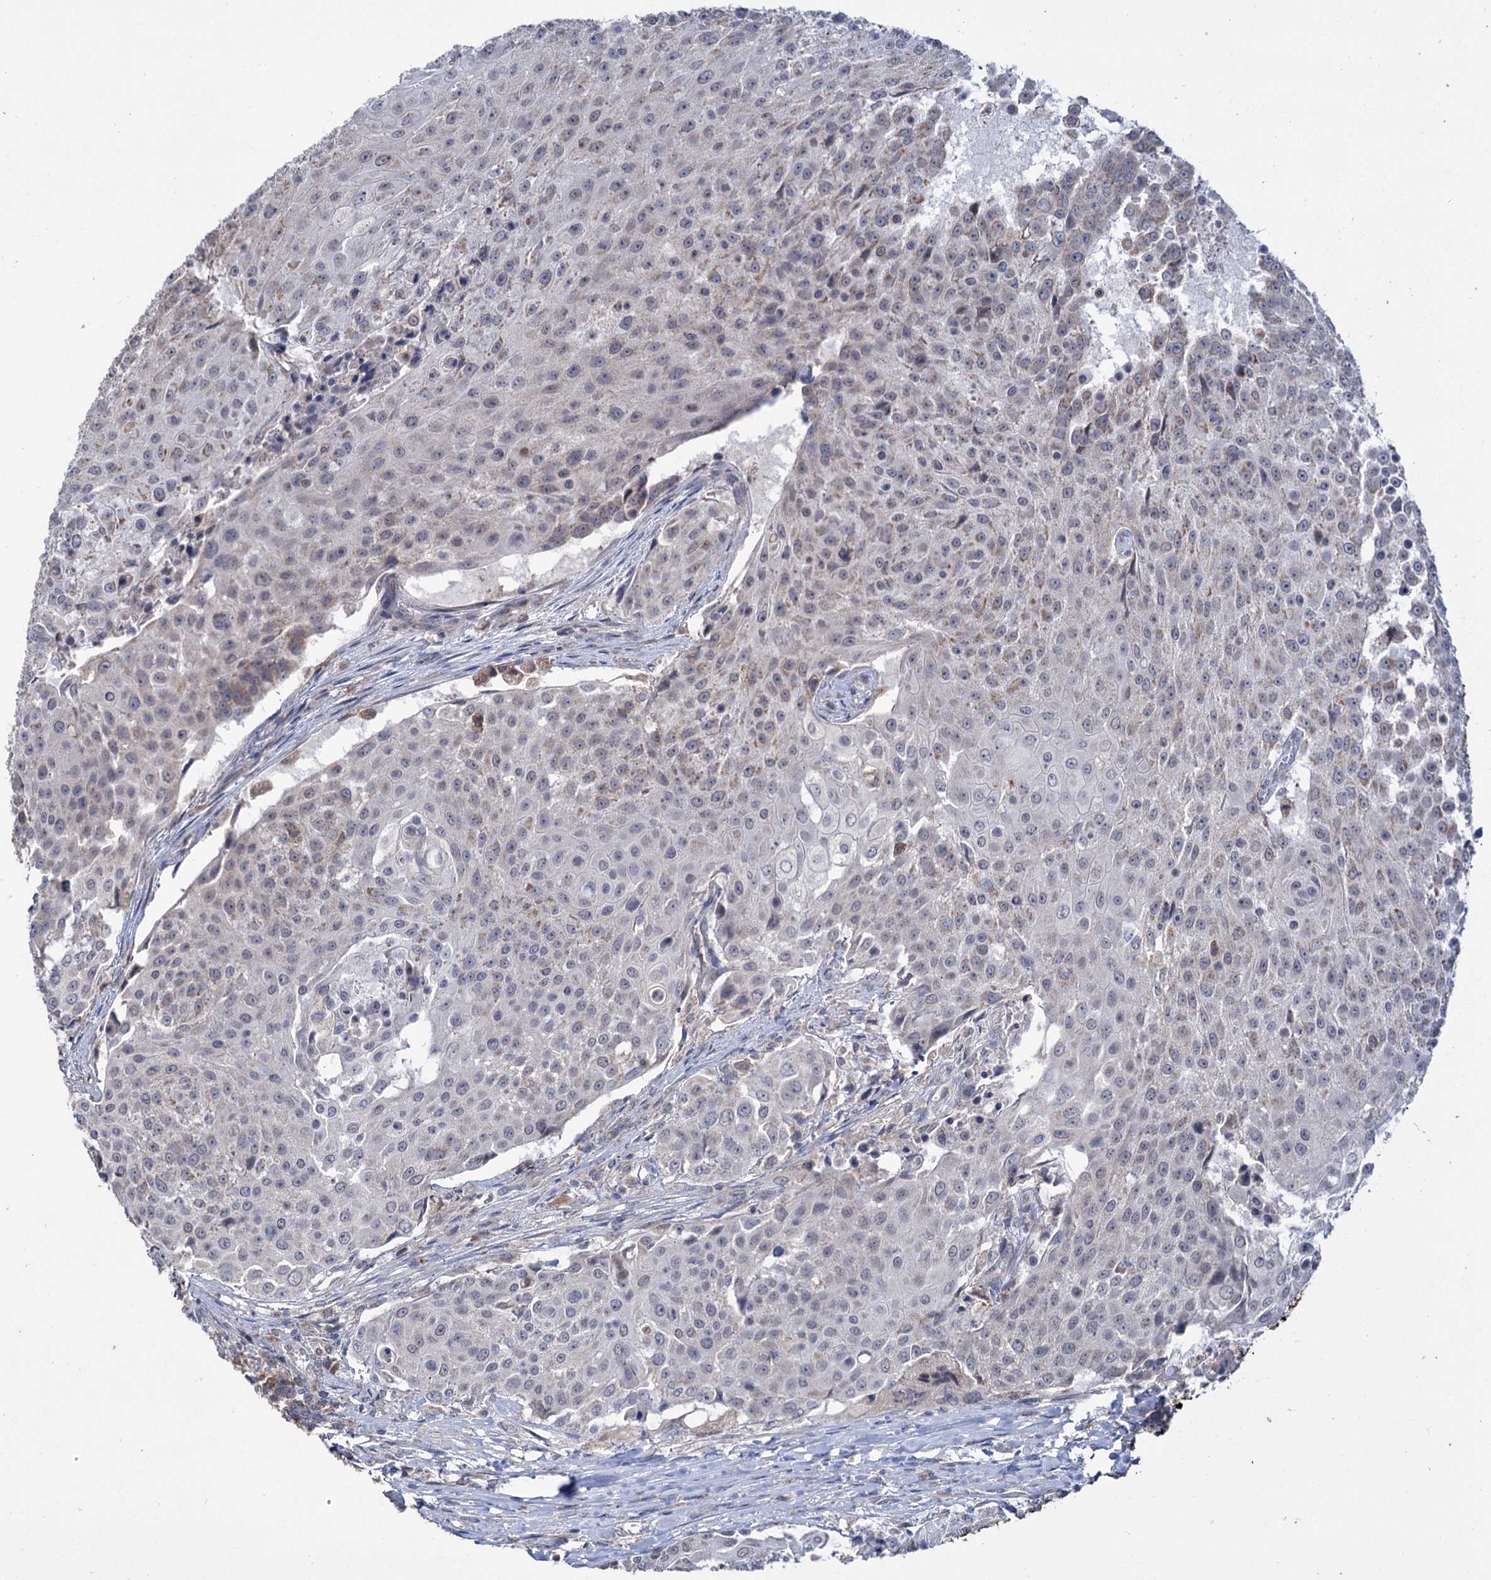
{"staining": {"intensity": "weak", "quantity": "<25%", "location": "cytoplasmic/membranous"}, "tissue": "urothelial cancer", "cell_type": "Tumor cells", "image_type": "cancer", "snomed": [{"axis": "morphology", "description": "Urothelial carcinoma, High grade"}, {"axis": "topography", "description": "Urinary bladder"}], "caption": "Immunohistochemistry (IHC) photomicrograph of urothelial cancer stained for a protein (brown), which exhibits no positivity in tumor cells.", "gene": "CLPB", "patient": {"sex": "female", "age": 63}}